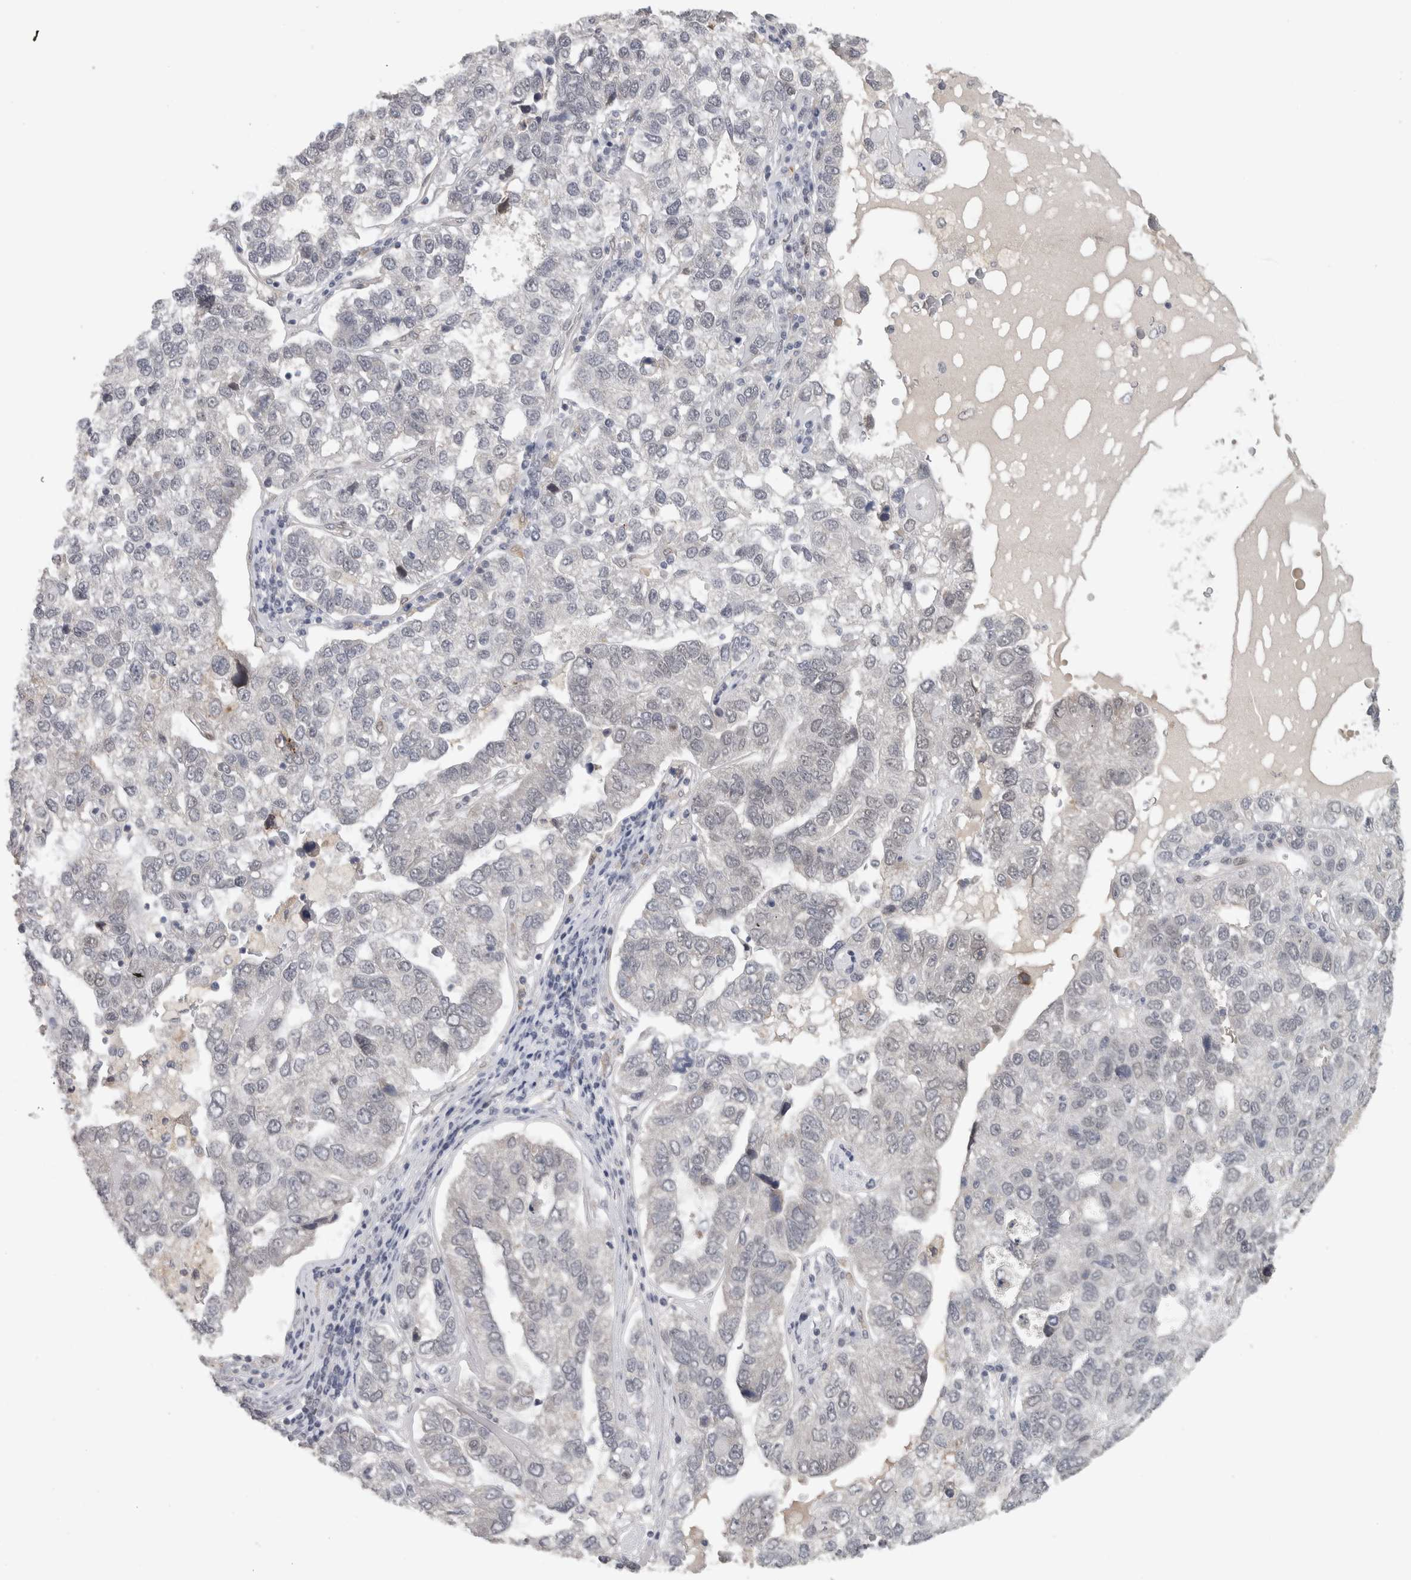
{"staining": {"intensity": "negative", "quantity": "none", "location": "none"}, "tissue": "pancreatic cancer", "cell_type": "Tumor cells", "image_type": "cancer", "snomed": [{"axis": "morphology", "description": "Adenocarcinoma, NOS"}, {"axis": "topography", "description": "Pancreas"}], "caption": "A histopathology image of adenocarcinoma (pancreatic) stained for a protein shows no brown staining in tumor cells.", "gene": "PRXL2A", "patient": {"sex": "female", "age": 61}}